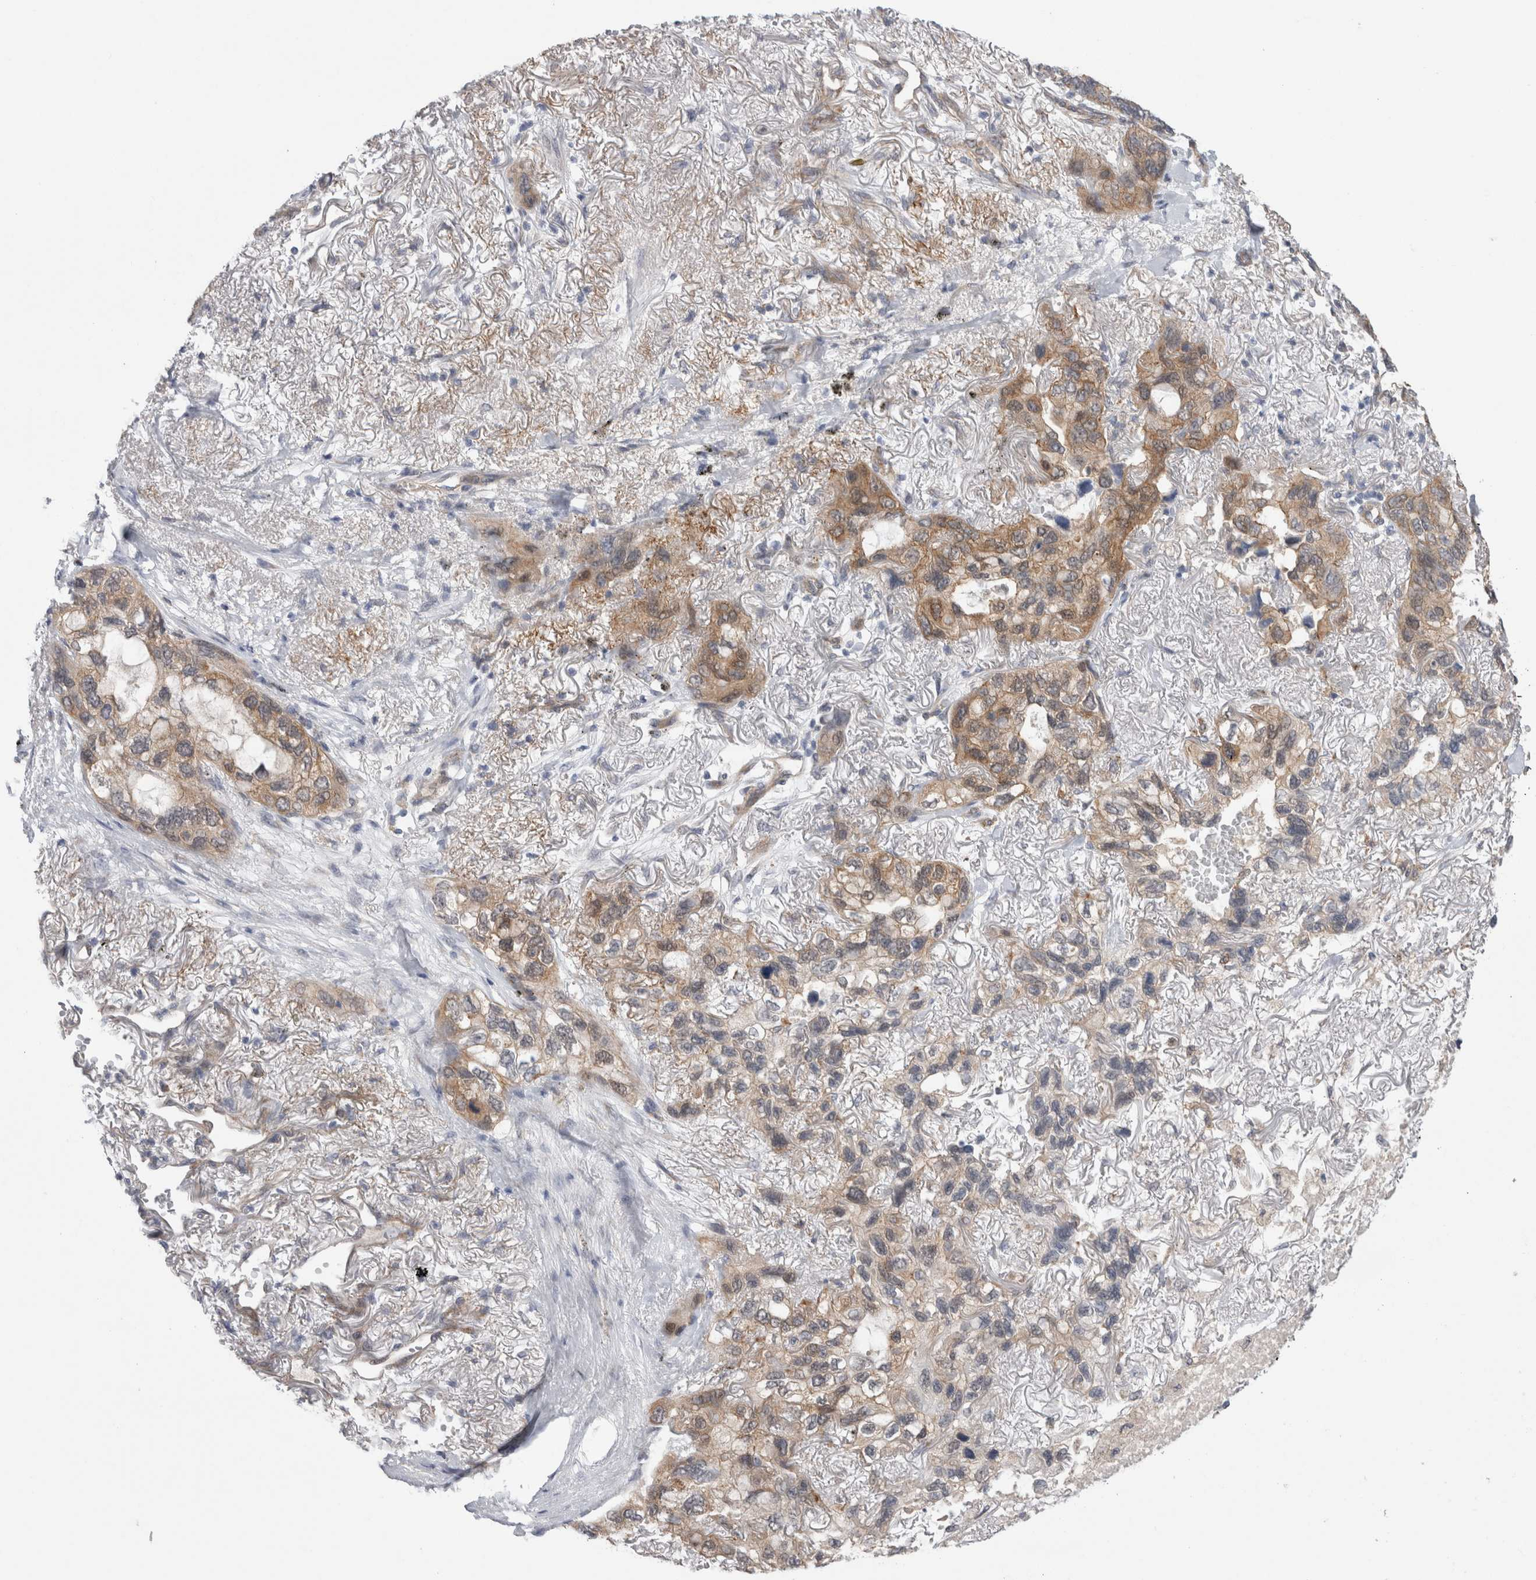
{"staining": {"intensity": "moderate", "quantity": ">75%", "location": "cytoplasmic/membranous"}, "tissue": "lung cancer", "cell_type": "Tumor cells", "image_type": "cancer", "snomed": [{"axis": "morphology", "description": "Squamous cell carcinoma, NOS"}, {"axis": "topography", "description": "Lung"}], "caption": "Immunohistochemical staining of lung cancer (squamous cell carcinoma) displays medium levels of moderate cytoplasmic/membranous positivity in approximately >75% of tumor cells.", "gene": "TAFA5", "patient": {"sex": "female", "age": 73}}